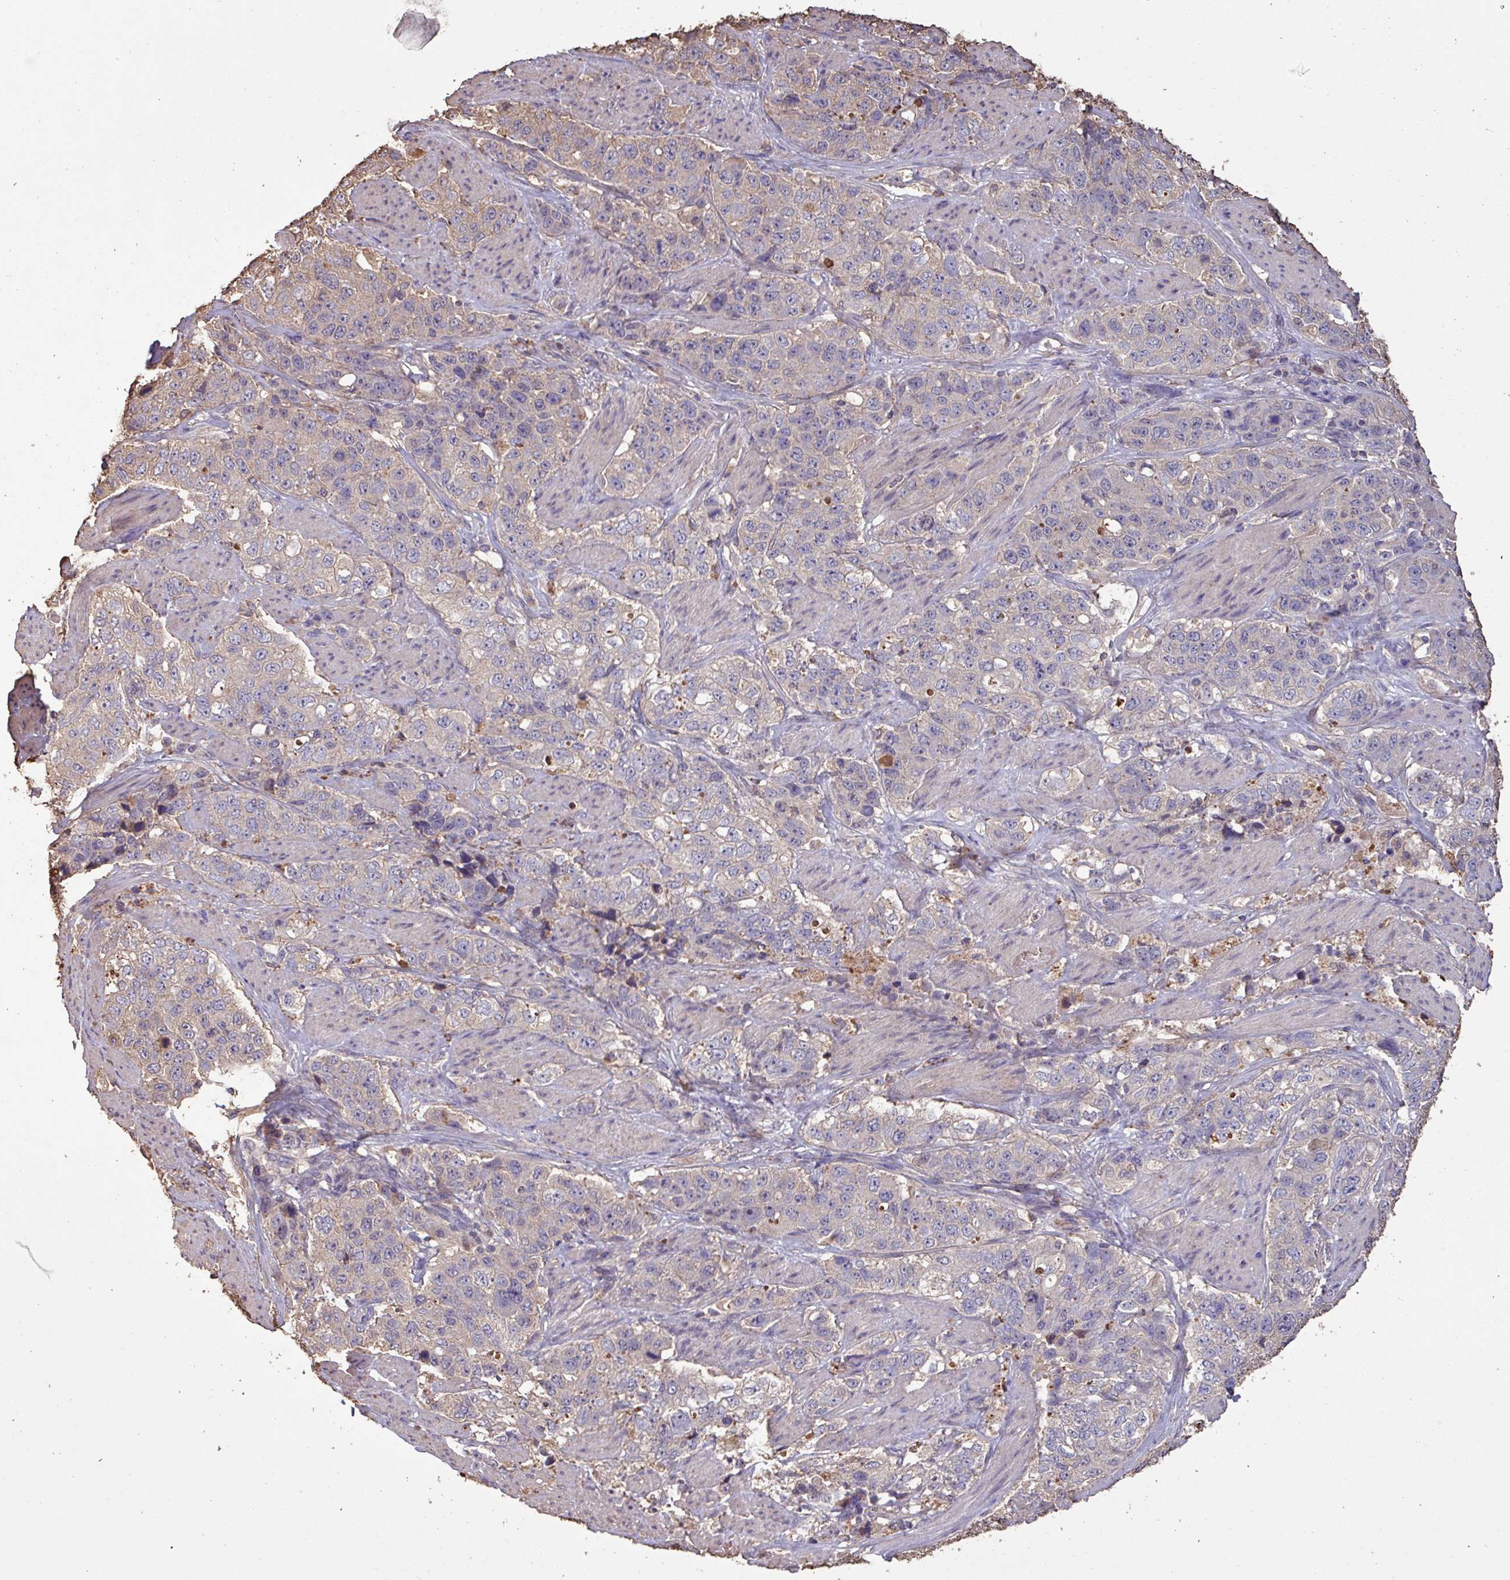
{"staining": {"intensity": "negative", "quantity": "none", "location": "none"}, "tissue": "stomach cancer", "cell_type": "Tumor cells", "image_type": "cancer", "snomed": [{"axis": "morphology", "description": "Adenocarcinoma, NOS"}, {"axis": "topography", "description": "Stomach"}], "caption": "High magnification brightfield microscopy of stomach cancer (adenocarcinoma) stained with DAB (3,3'-diaminobenzidine) (brown) and counterstained with hematoxylin (blue): tumor cells show no significant positivity.", "gene": "CAMK2B", "patient": {"sex": "male", "age": 48}}